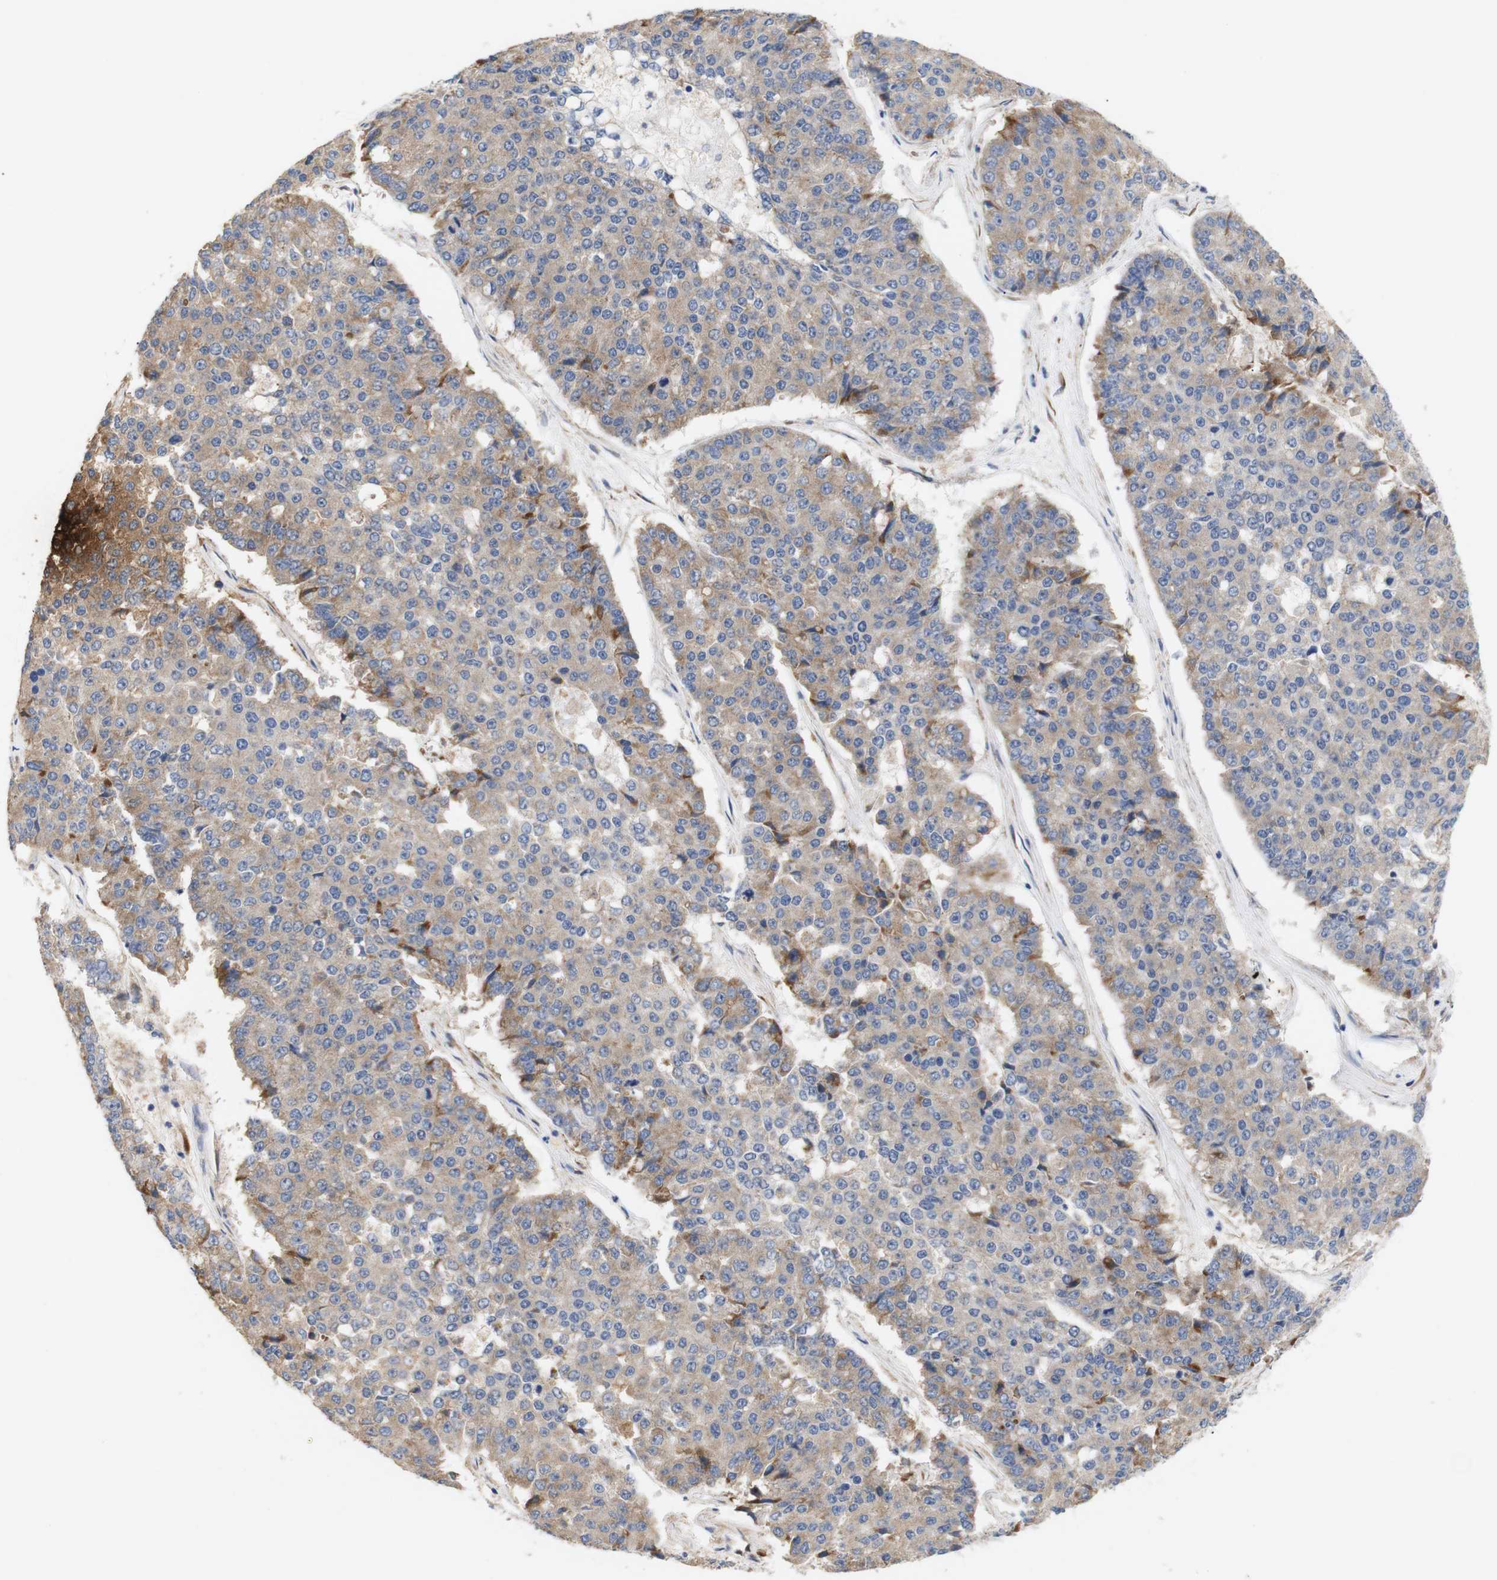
{"staining": {"intensity": "moderate", "quantity": ">75%", "location": "cytoplasmic/membranous"}, "tissue": "pancreatic cancer", "cell_type": "Tumor cells", "image_type": "cancer", "snomed": [{"axis": "morphology", "description": "Adenocarcinoma, NOS"}, {"axis": "topography", "description": "Pancreas"}], "caption": "Pancreatic cancer (adenocarcinoma) was stained to show a protein in brown. There is medium levels of moderate cytoplasmic/membranous positivity in about >75% of tumor cells.", "gene": "TRIM5", "patient": {"sex": "male", "age": 50}}